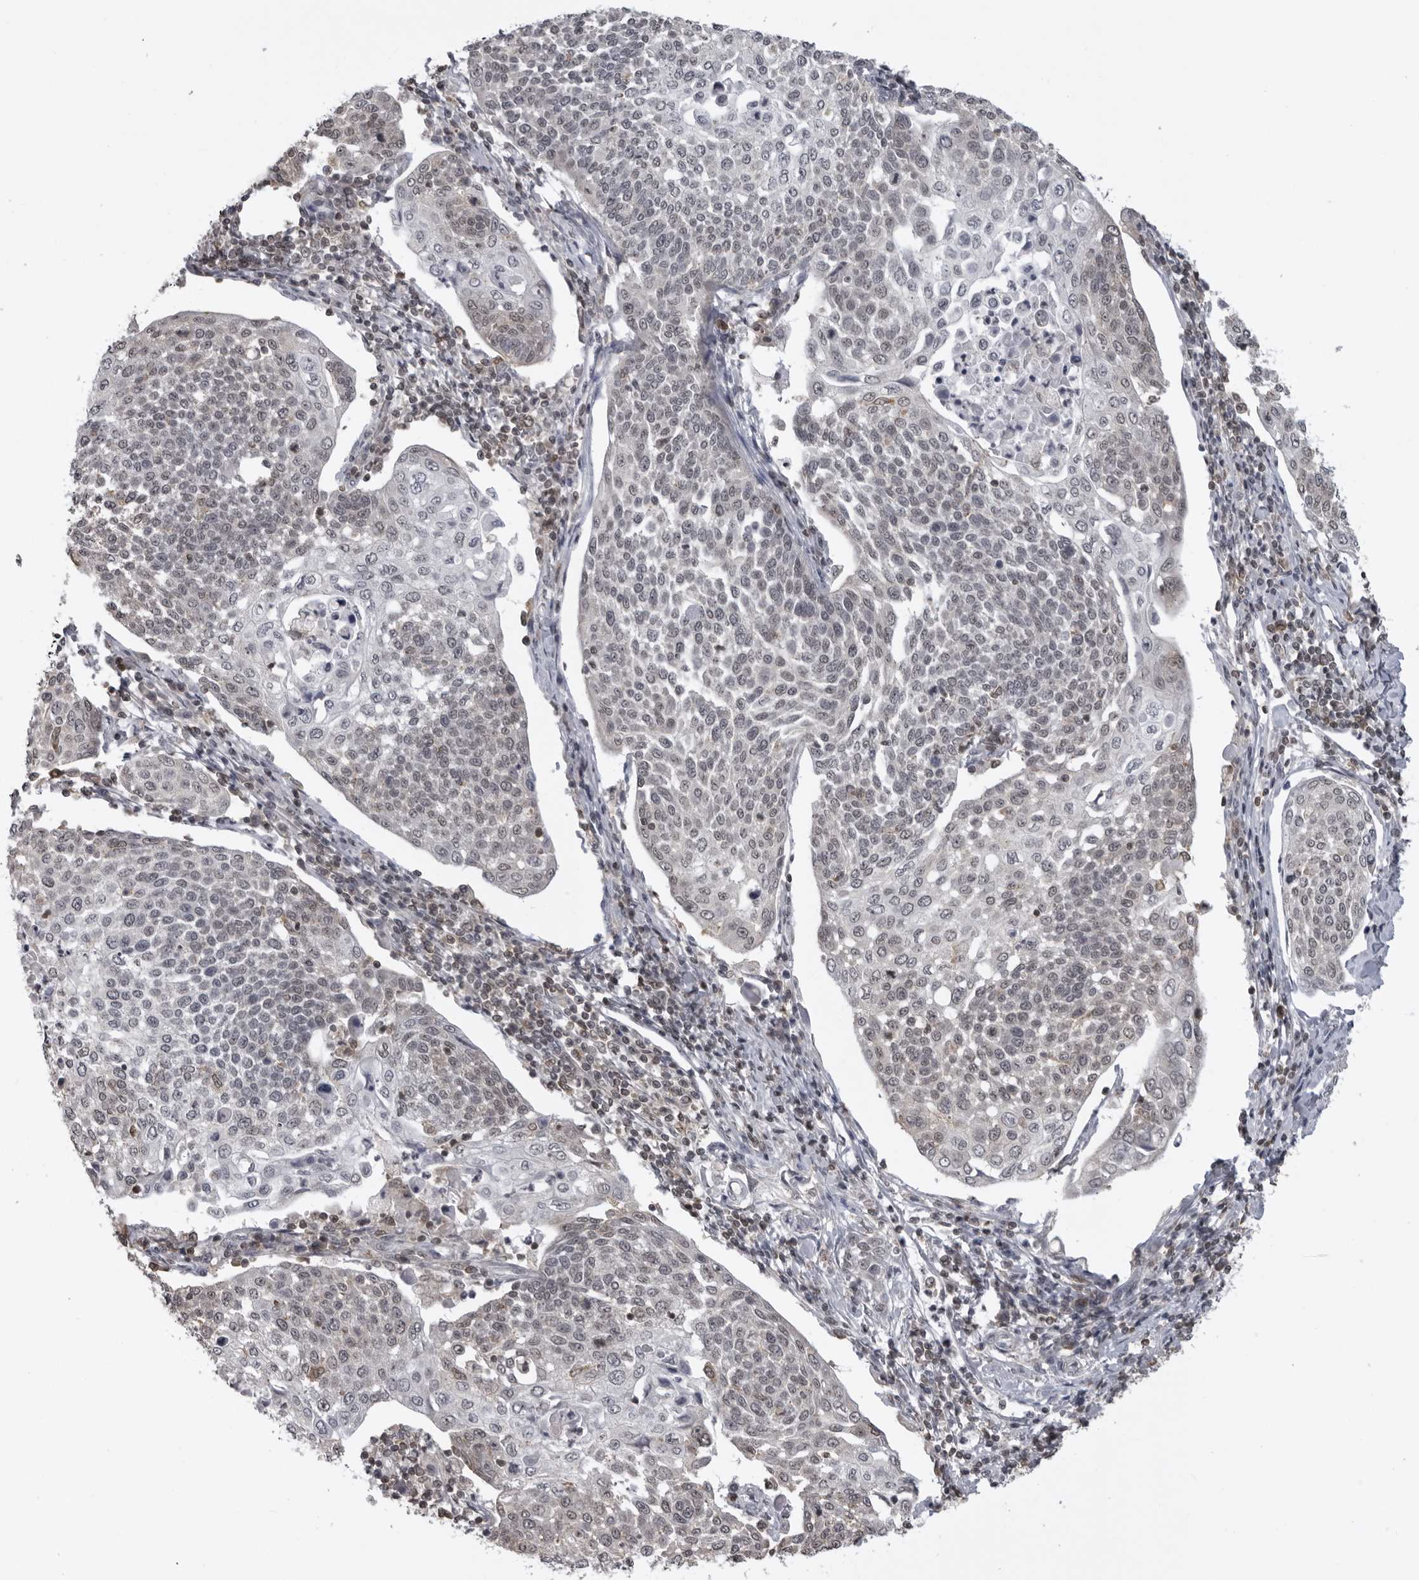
{"staining": {"intensity": "weak", "quantity": "<25%", "location": "nuclear"}, "tissue": "cervical cancer", "cell_type": "Tumor cells", "image_type": "cancer", "snomed": [{"axis": "morphology", "description": "Squamous cell carcinoma, NOS"}, {"axis": "topography", "description": "Cervix"}], "caption": "High power microscopy micrograph of an IHC micrograph of cervical cancer (squamous cell carcinoma), revealing no significant expression in tumor cells.", "gene": "PDCL3", "patient": {"sex": "female", "age": 34}}